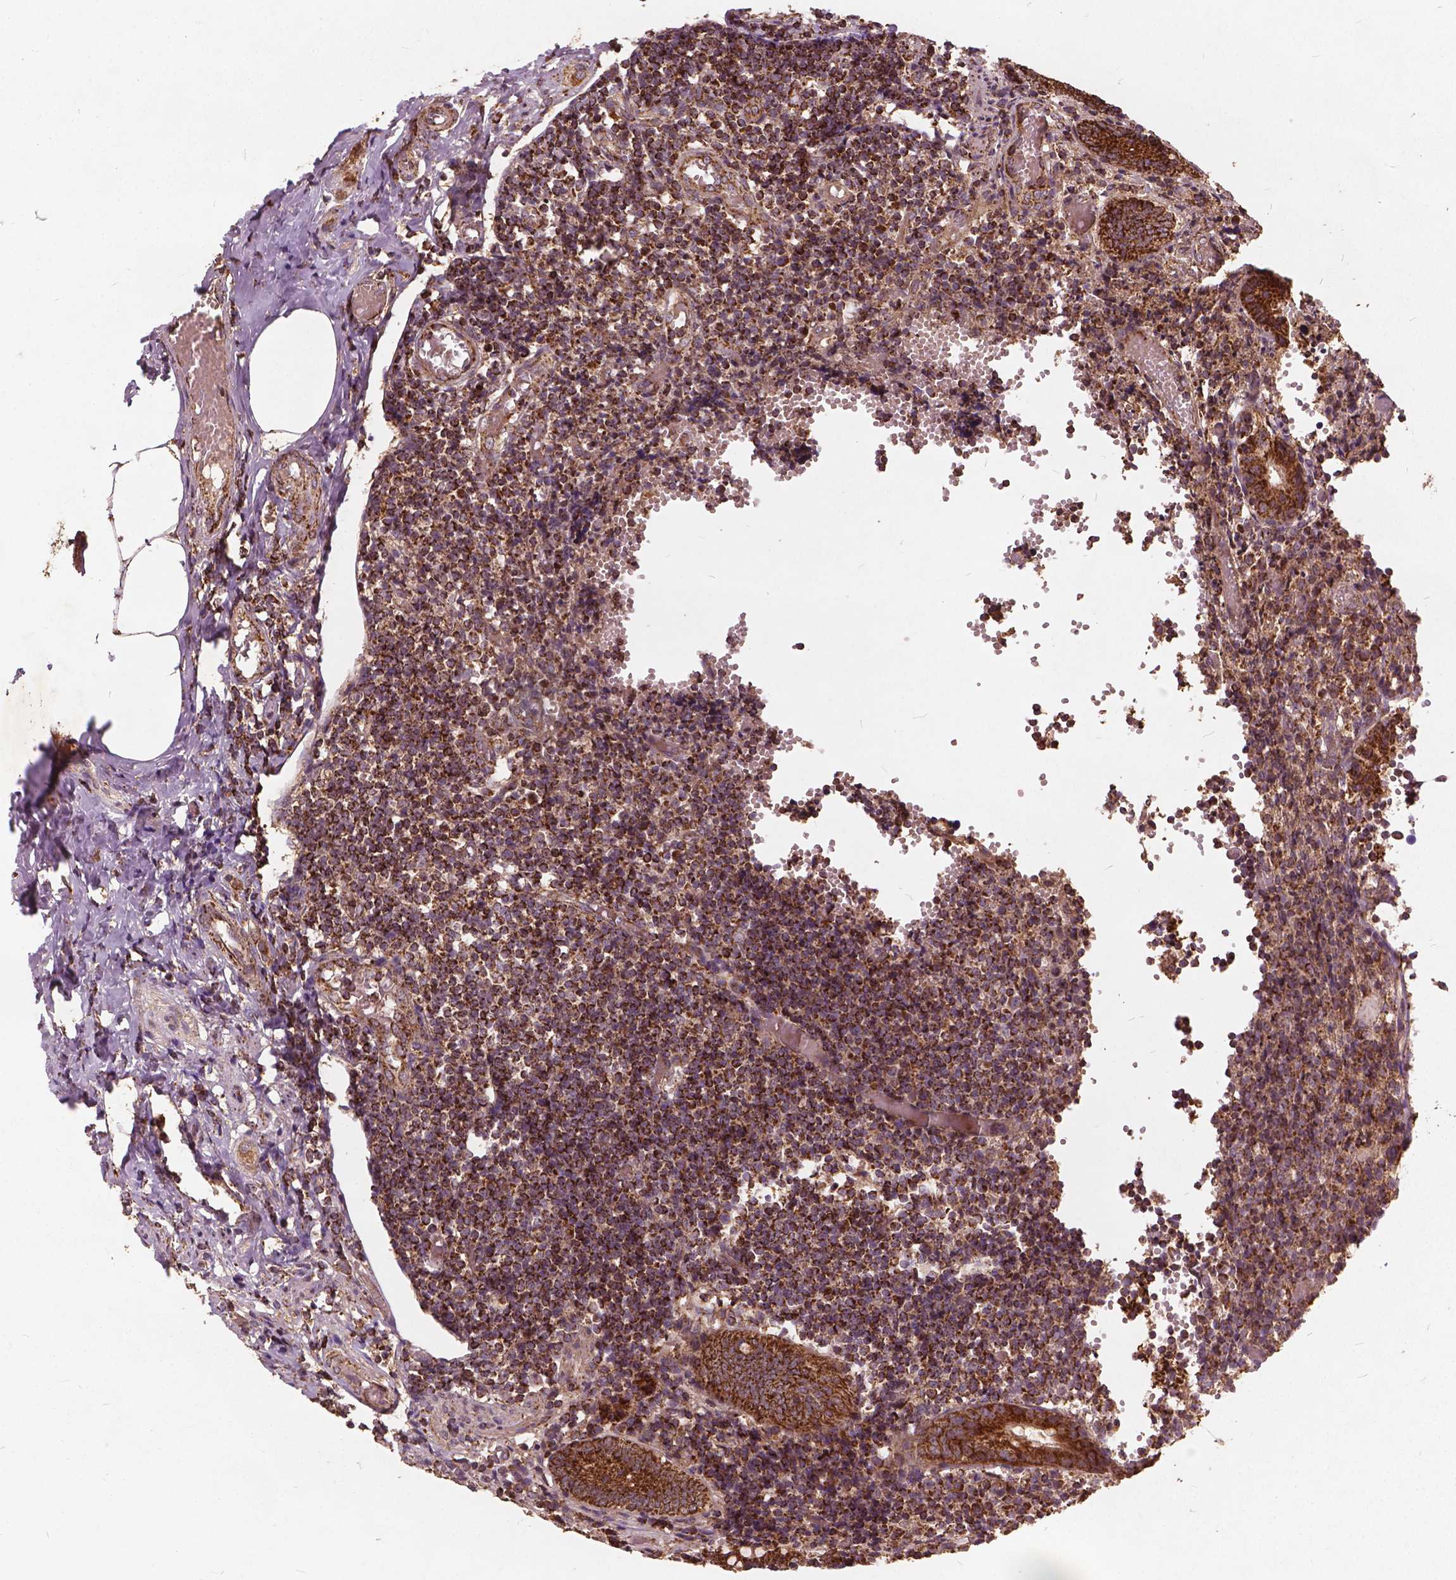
{"staining": {"intensity": "strong", "quantity": ">75%", "location": "cytoplasmic/membranous"}, "tissue": "appendix", "cell_type": "Glandular cells", "image_type": "normal", "snomed": [{"axis": "morphology", "description": "Normal tissue, NOS"}, {"axis": "topography", "description": "Appendix"}], "caption": "This photomicrograph displays IHC staining of normal human appendix, with high strong cytoplasmic/membranous positivity in about >75% of glandular cells.", "gene": "UBXN2A", "patient": {"sex": "female", "age": 32}}